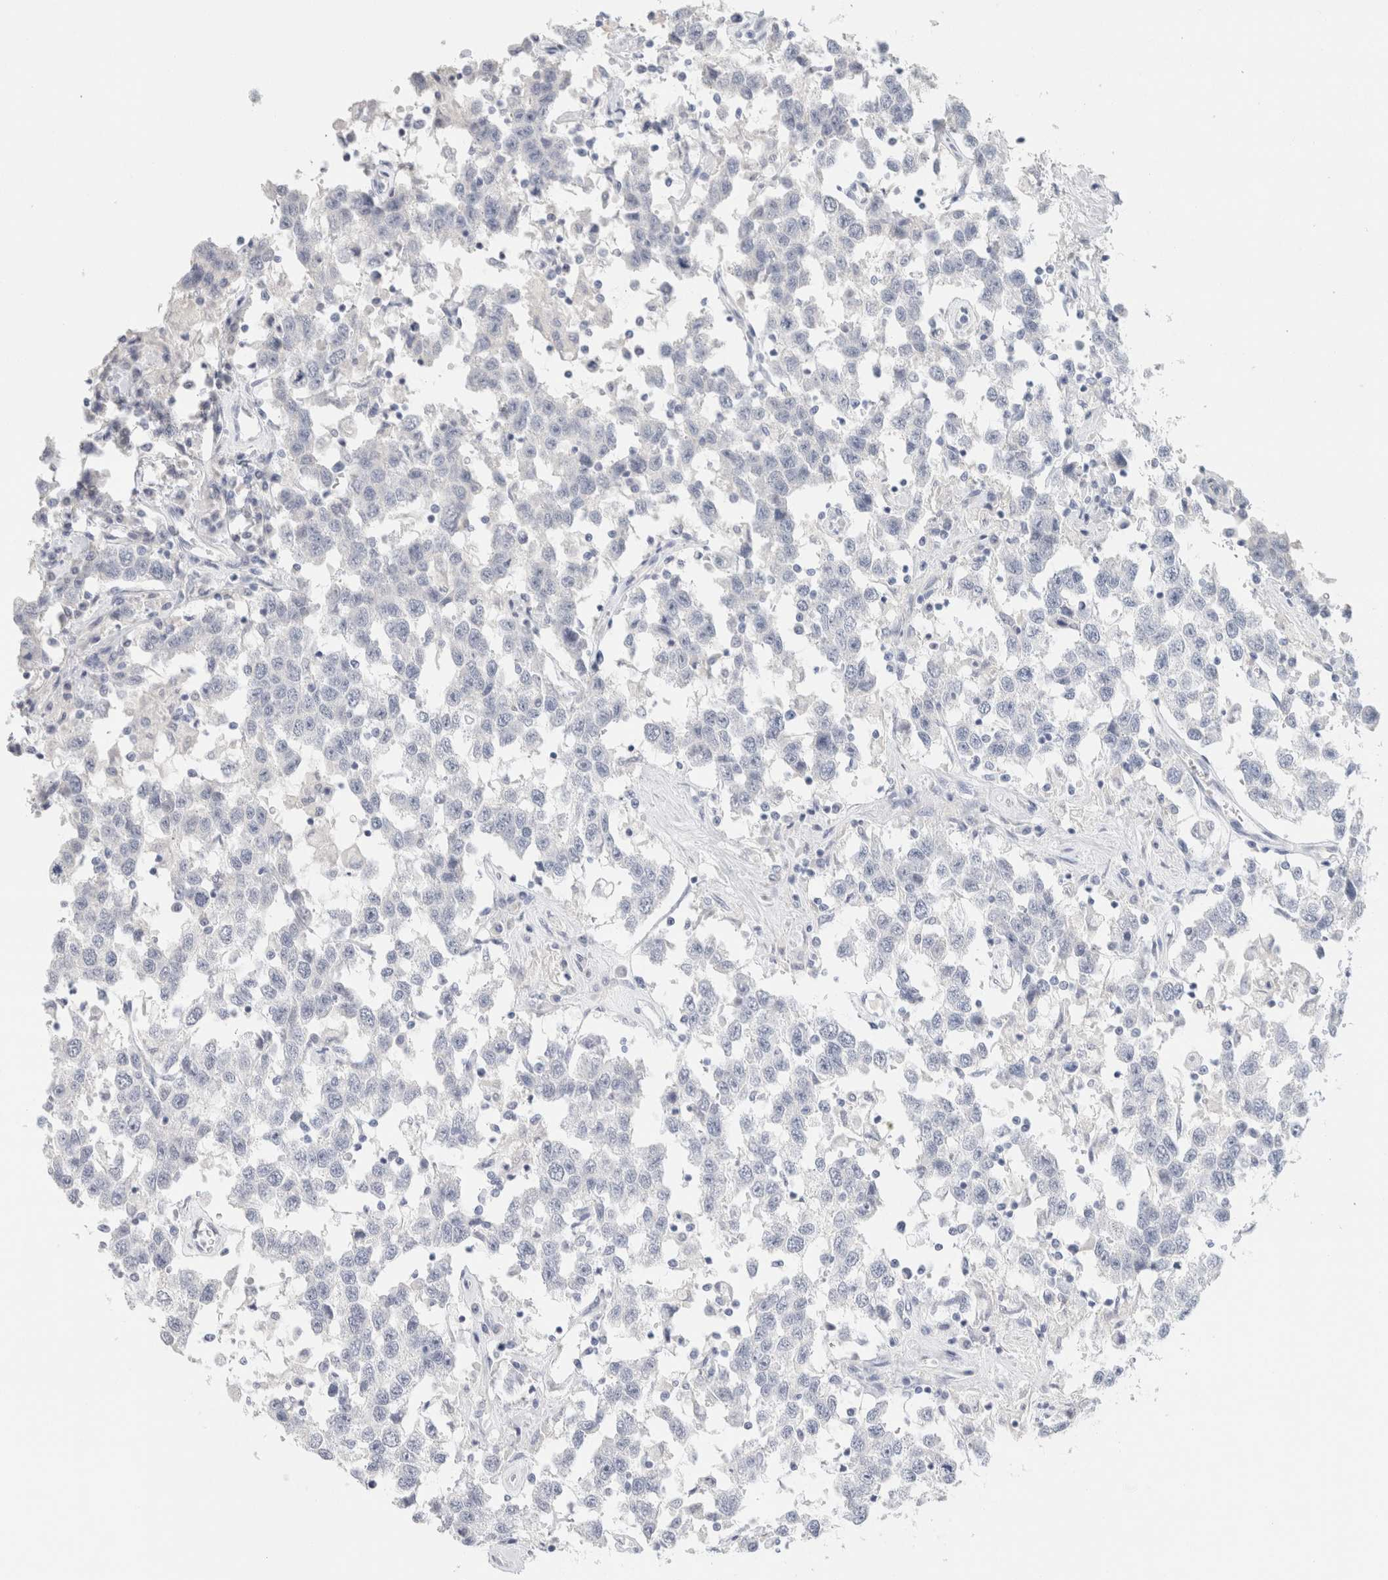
{"staining": {"intensity": "negative", "quantity": "none", "location": "none"}, "tissue": "testis cancer", "cell_type": "Tumor cells", "image_type": "cancer", "snomed": [{"axis": "morphology", "description": "Seminoma, NOS"}, {"axis": "topography", "description": "Testis"}], "caption": "Image shows no protein expression in tumor cells of testis seminoma tissue.", "gene": "NEFM", "patient": {"sex": "male", "age": 41}}